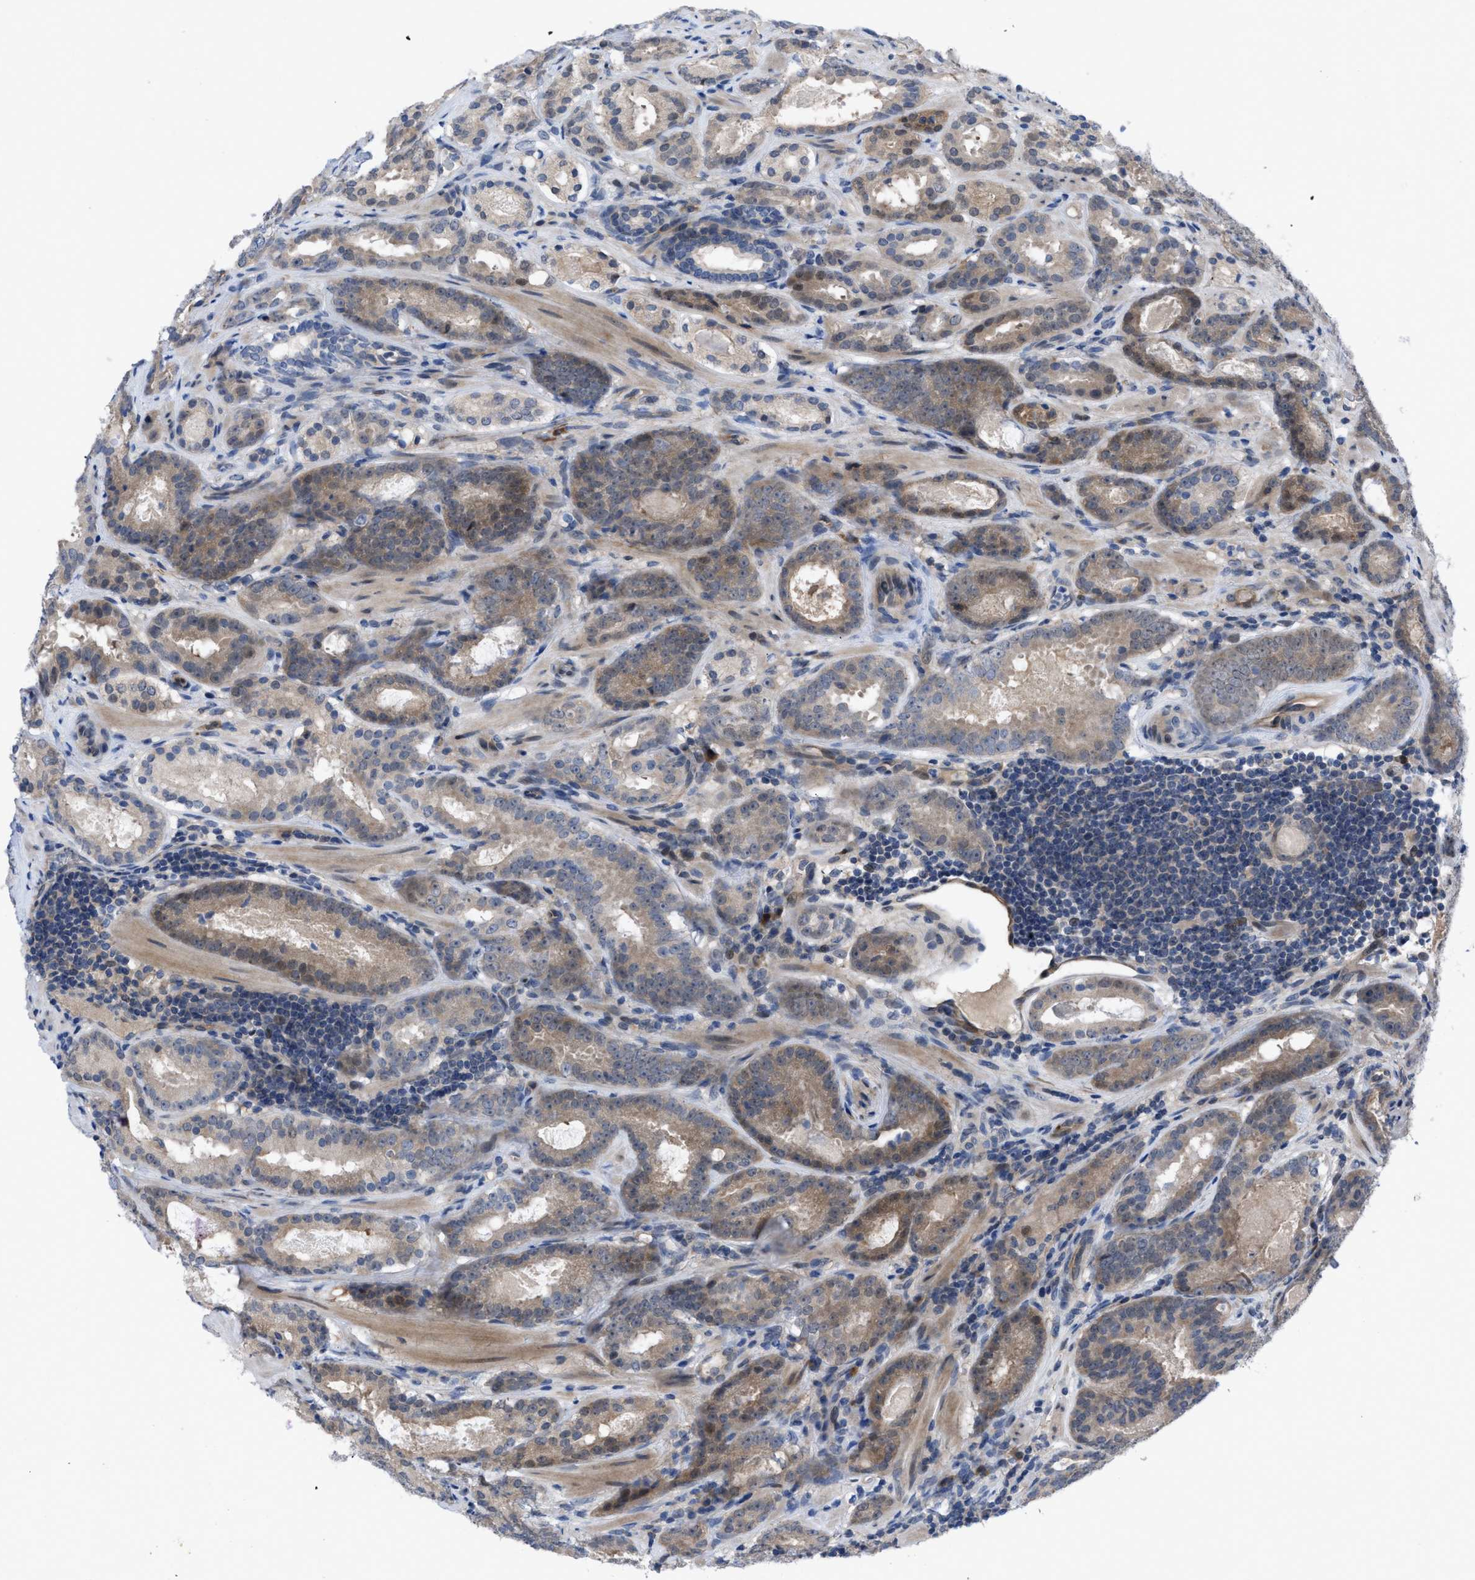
{"staining": {"intensity": "weak", "quantity": "25%-75%", "location": "cytoplasmic/membranous"}, "tissue": "prostate cancer", "cell_type": "Tumor cells", "image_type": "cancer", "snomed": [{"axis": "morphology", "description": "Adenocarcinoma, Low grade"}, {"axis": "topography", "description": "Prostate"}], "caption": "This is an image of IHC staining of prostate cancer (adenocarcinoma (low-grade)), which shows weak expression in the cytoplasmic/membranous of tumor cells.", "gene": "IL17RE", "patient": {"sex": "male", "age": 69}}